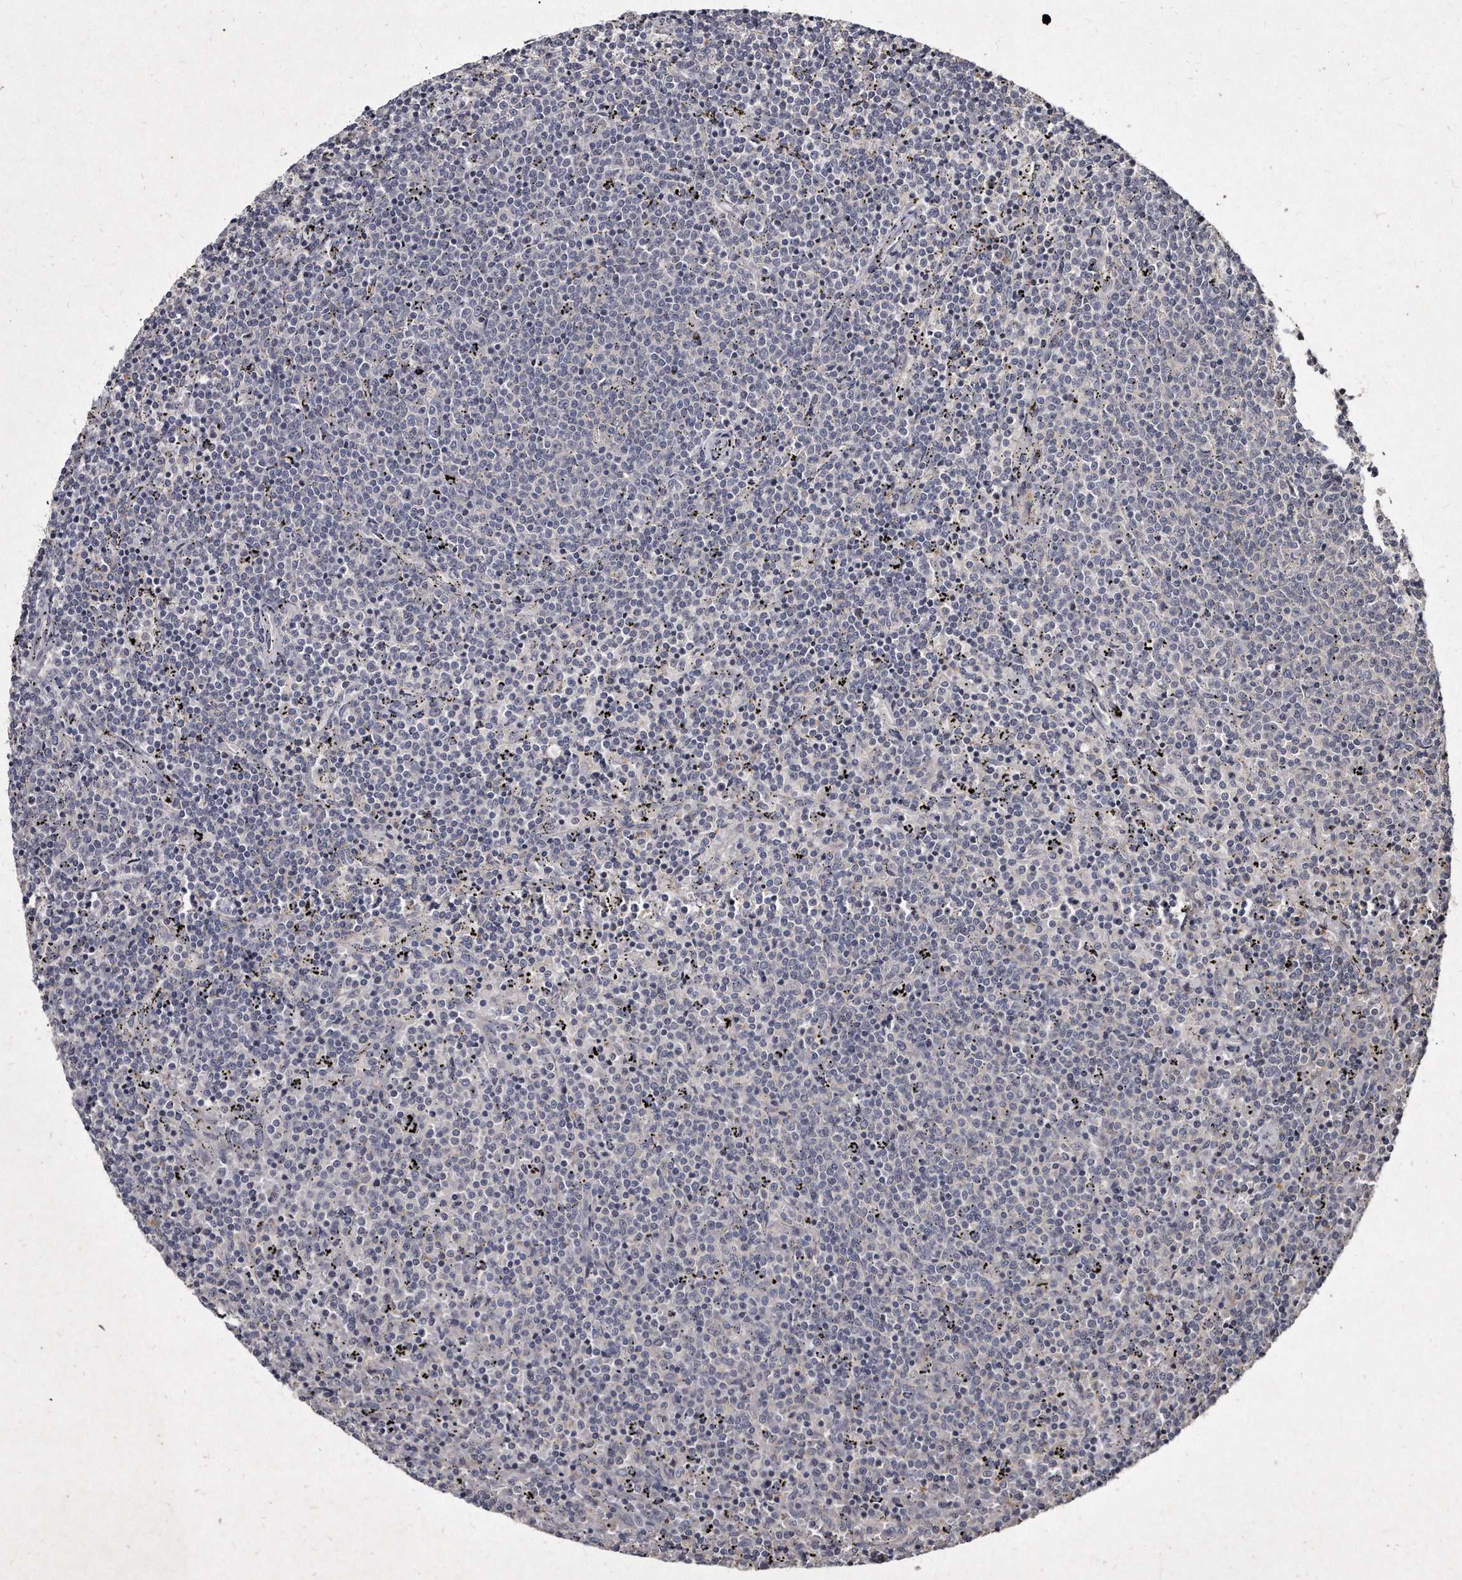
{"staining": {"intensity": "negative", "quantity": "none", "location": "none"}, "tissue": "lymphoma", "cell_type": "Tumor cells", "image_type": "cancer", "snomed": [{"axis": "morphology", "description": "Malignant lymphoma, non-Hodgkin's type, Low grade"}, {"axis": "topography", "description": "Spleen"}], "caption": "A photomicrograph of lymphoma stained for a protein exhibits no brown staining in tumor cells.", "gene": "KLHDC3", "patient": {"sex": "female", "age": 50}}